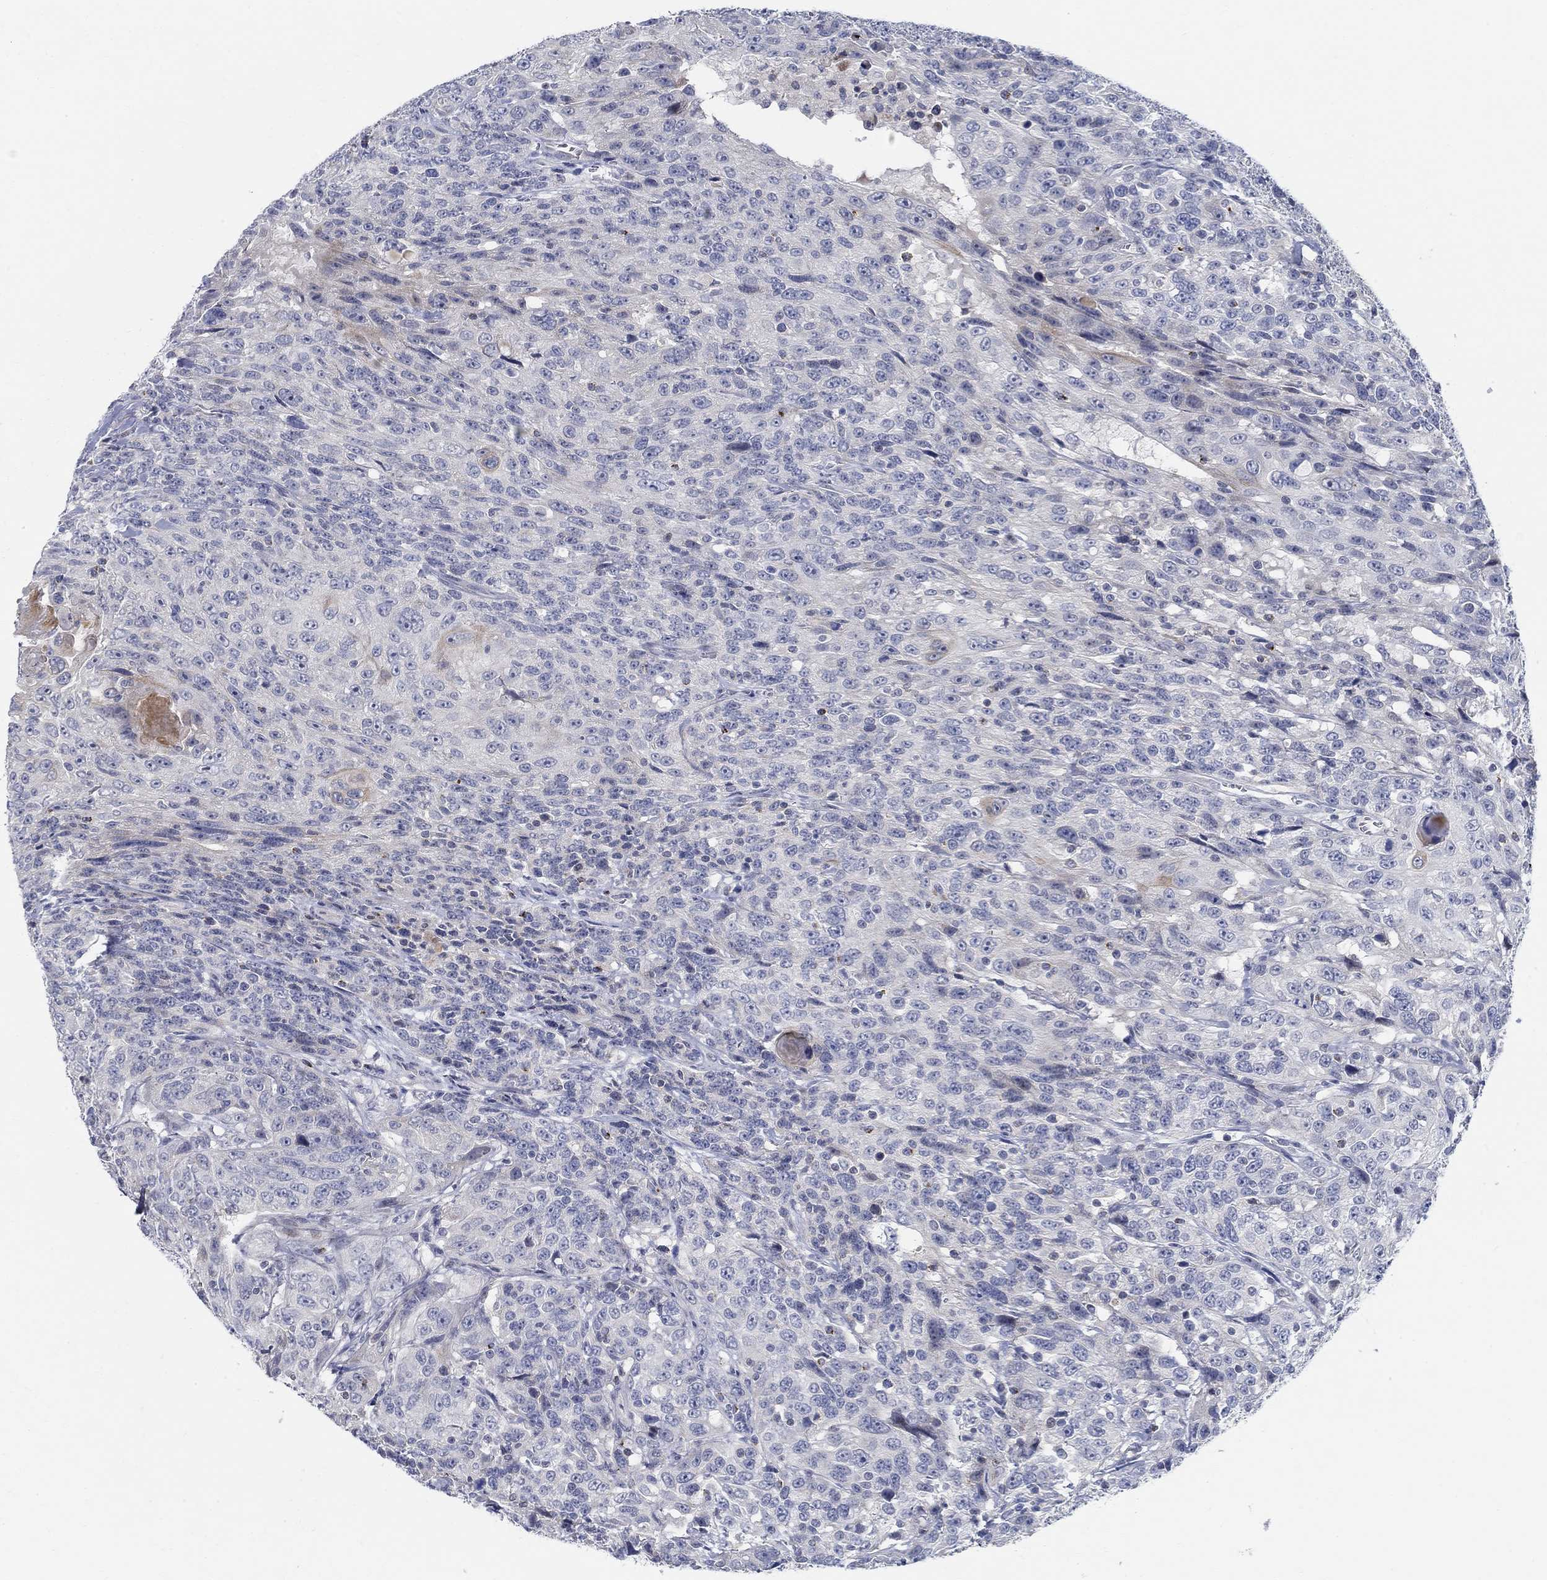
{"staining": {"intensity": "negative", "quantity": "none", "location": "none"}, "tissue": "urothelial cancer", "cell_type": "Tumor cells", "image_type": "cancer", "snomed": [{"axis": "morphology", "description": "Urothelial carcinoma, NOS"}, {"axis": "morphology", "description": "Urothelial carcinoma, High grade"}, {"axis": "topography", "description": "Urinary bladder"}], "caption": "Micrograph shows no protein expression in tumor cells of urothelial cancer tissue.", "gene": "ANO7", "patient": {"sex": "female", "age": 73}}